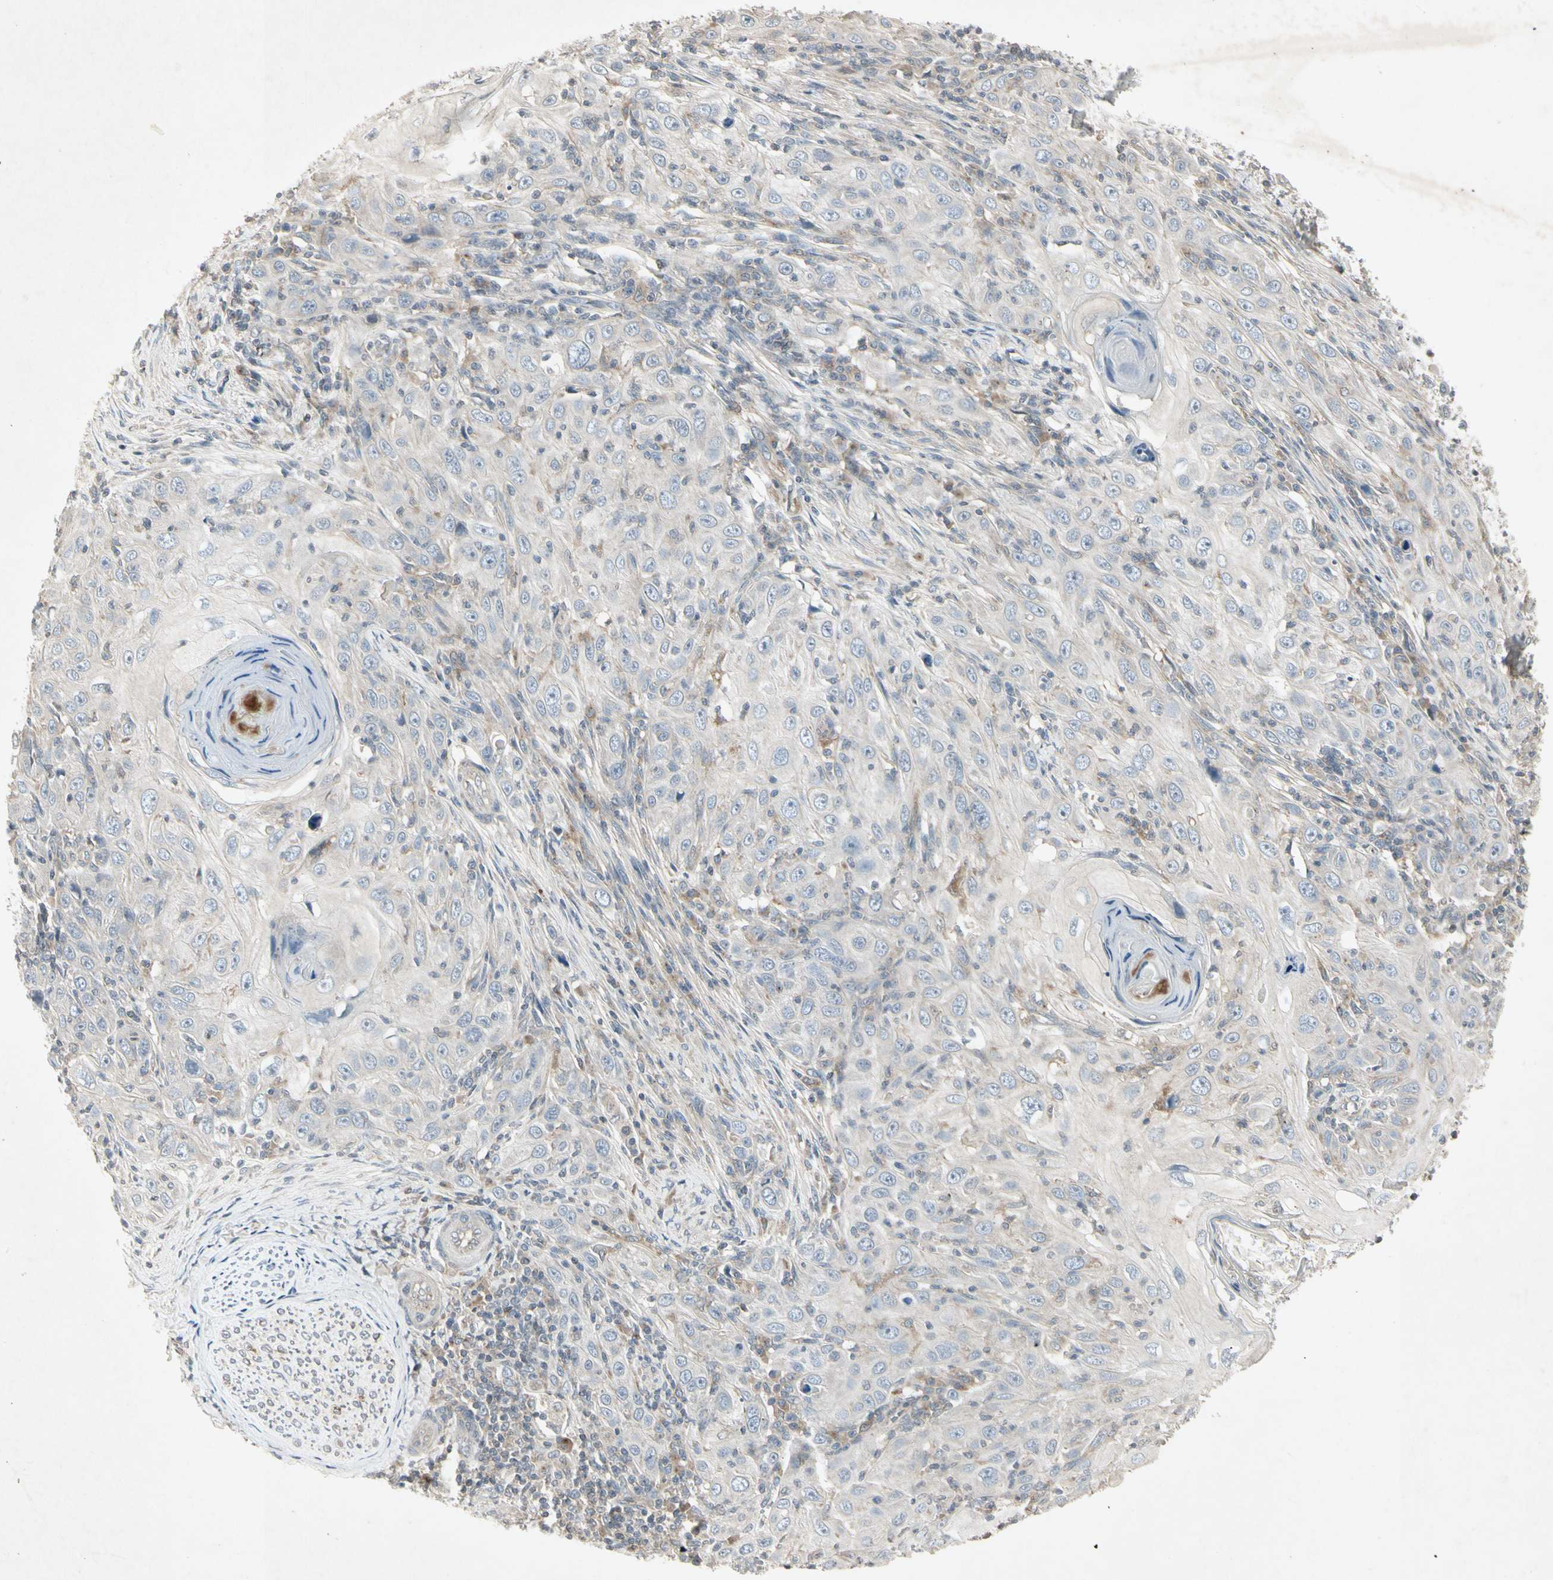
{"staining": {"intensity": "negative", "quantity": "none", "location": "none"}, "tissue": "skin cancer", "cell_type": "Tumor cells", "image_type": "cancer", "snomed": [{"axis": "morphology", "description": "Squamous cell carcinoma, NOS"}, {"axis": "topography", "description": "Skin"}], "caption": "Human skin cancer stained for a protein using immunohistochemistry reveals no expression in tumor cells.", "gene": "TEK", "patient": {"sex": "female", "age": 88}}